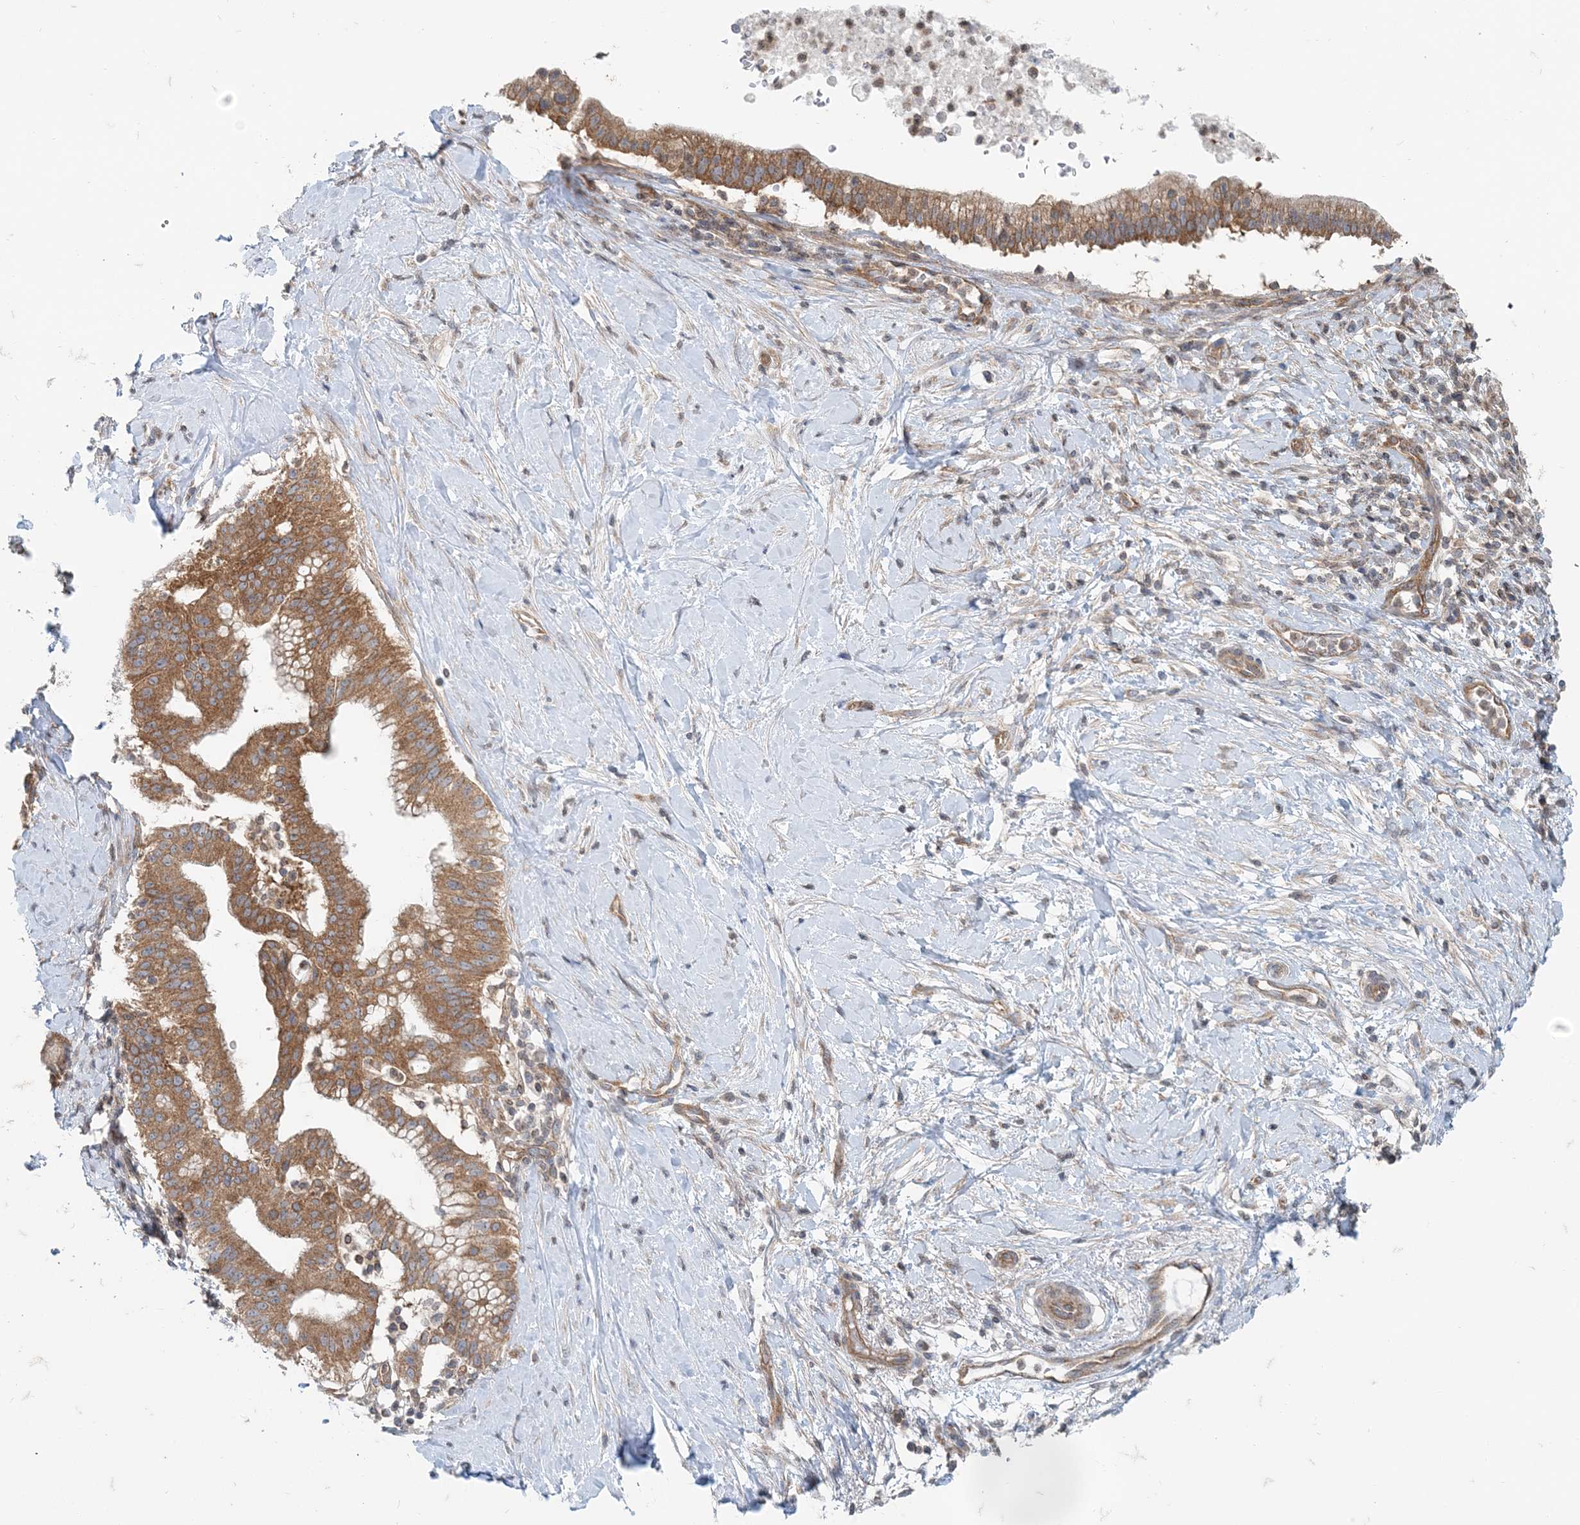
{"staining": {"intensity": "strong", "quantity": ">75%", "location": "cytoplasmic/membranous"}, "tissue": "pancreatic cancer", "cell_type": "Tumor cells", "image_type": "cancer", "snomed": [{"axis": "morphology", "description": "Adenocarcinoma, NOS"}, {"axis": "topography", "description": "Pancreas"}], "caption": "Immunohistochemistry of human adenocarcinoma (pancreatic) displays high levels of strong cytoplasmic/membranous staining in about >75% of tumor cells. The staining was performed using DAB (3,3'-diaminobenzidine) to visualize the protein expression in brown, while the nuclei were stained in blue with hematoxylin (Magnification: 20x).", "gene": "MOB4", "patient": {"sex": "male", "age": 68}}